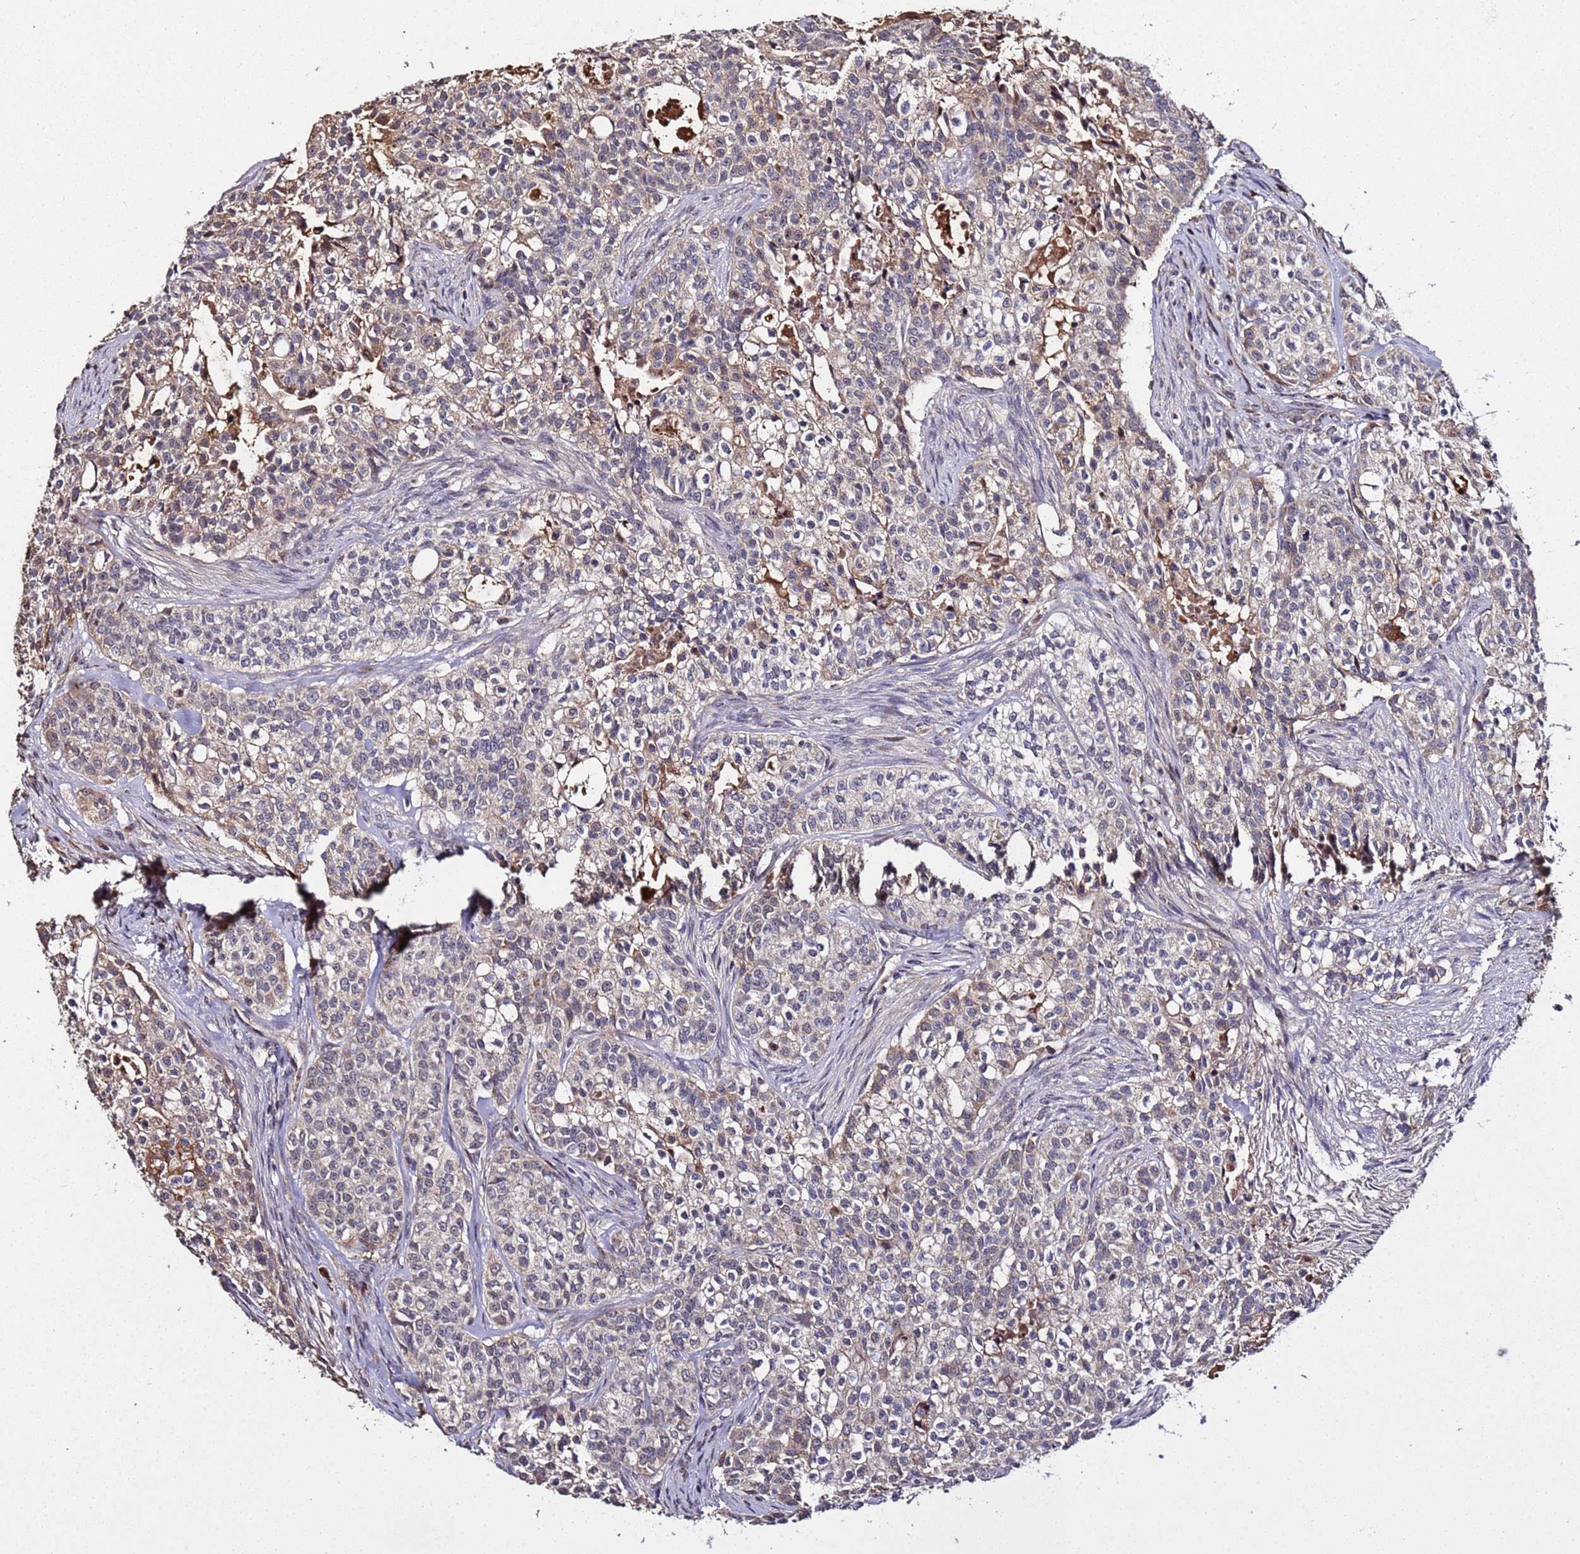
{"staining": {"intensity": "weak", "quantity": "25%-75%", "location": "cytoplasmic/membranous"}, "tissue": "head and neck cancer", "cell_type": "Tumor cells", "image_type": "cancer", "snomed": [{"axis": "morphology", "description": "Adenocarcinoma, NOS"}, {"axis": "topography", "description": "Head-Neck"}], "caption": "A brown stain labels weak cytoplasmic/membranous staining of a protein in head and neck cancer tumor cells. (DAB (3,3'-diaminobenzidine) = brown stain, brightfield microscopy at high magnification).", "gene": "WNK4", "patient": {"sex": "male", "age": 81}}